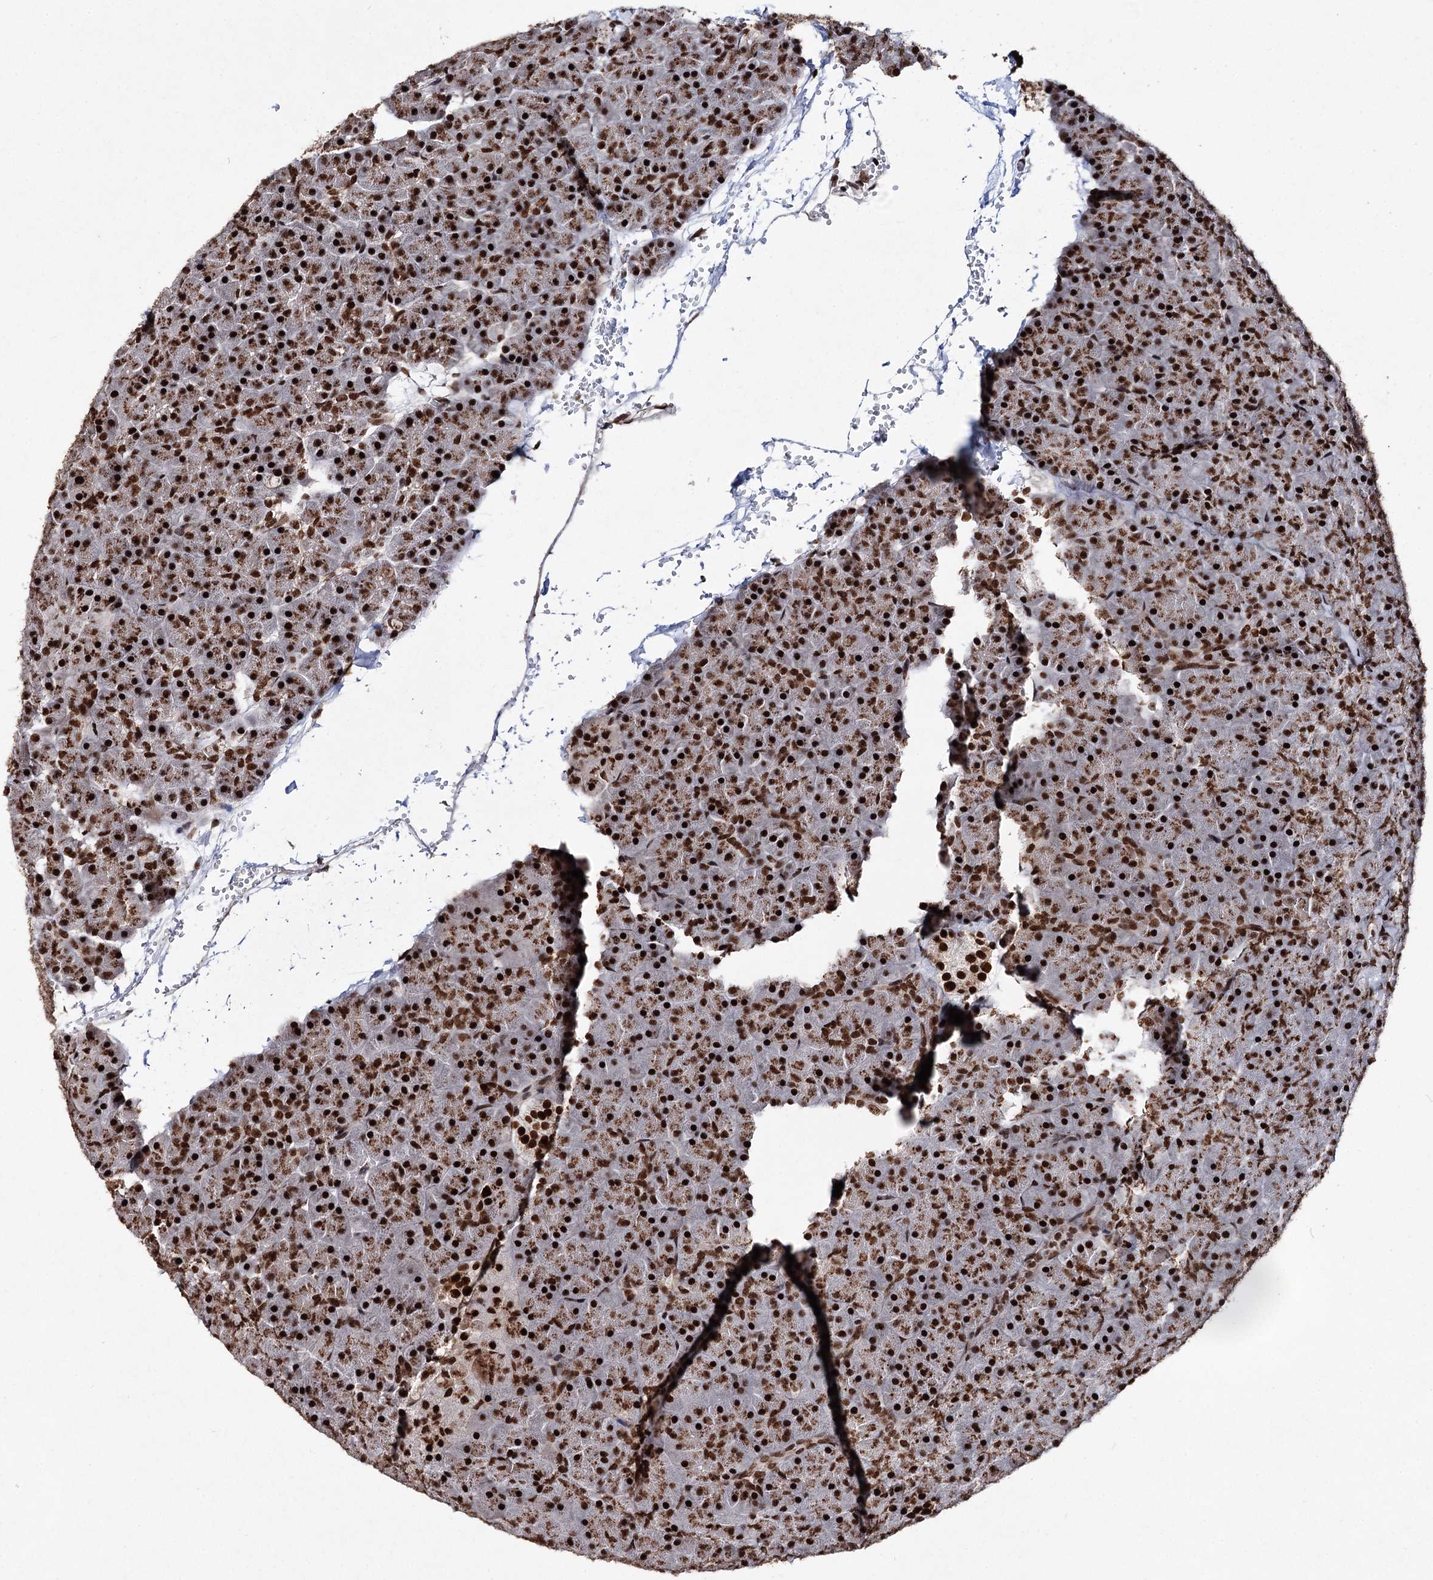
{"staining": {"intensity": "strong", "quantity": ">75%", "location": "nuclear"}, "tissue": "pancreas", "cell_type": "Exocrine glandular cells", "image_type": "normal", "snomed": [{"axis": "morphology", "description": "Normal tissue, NOS"}, {"axis": "topography", "description": "Pancreas"}], "caption": "The photomicrograph shows a brown stain indicating the presence of a protein in the nuclear of exocrine glandular cells in pancreas.", "gene": "MATR3", "patient": {"sex": "male", "age": 36}}